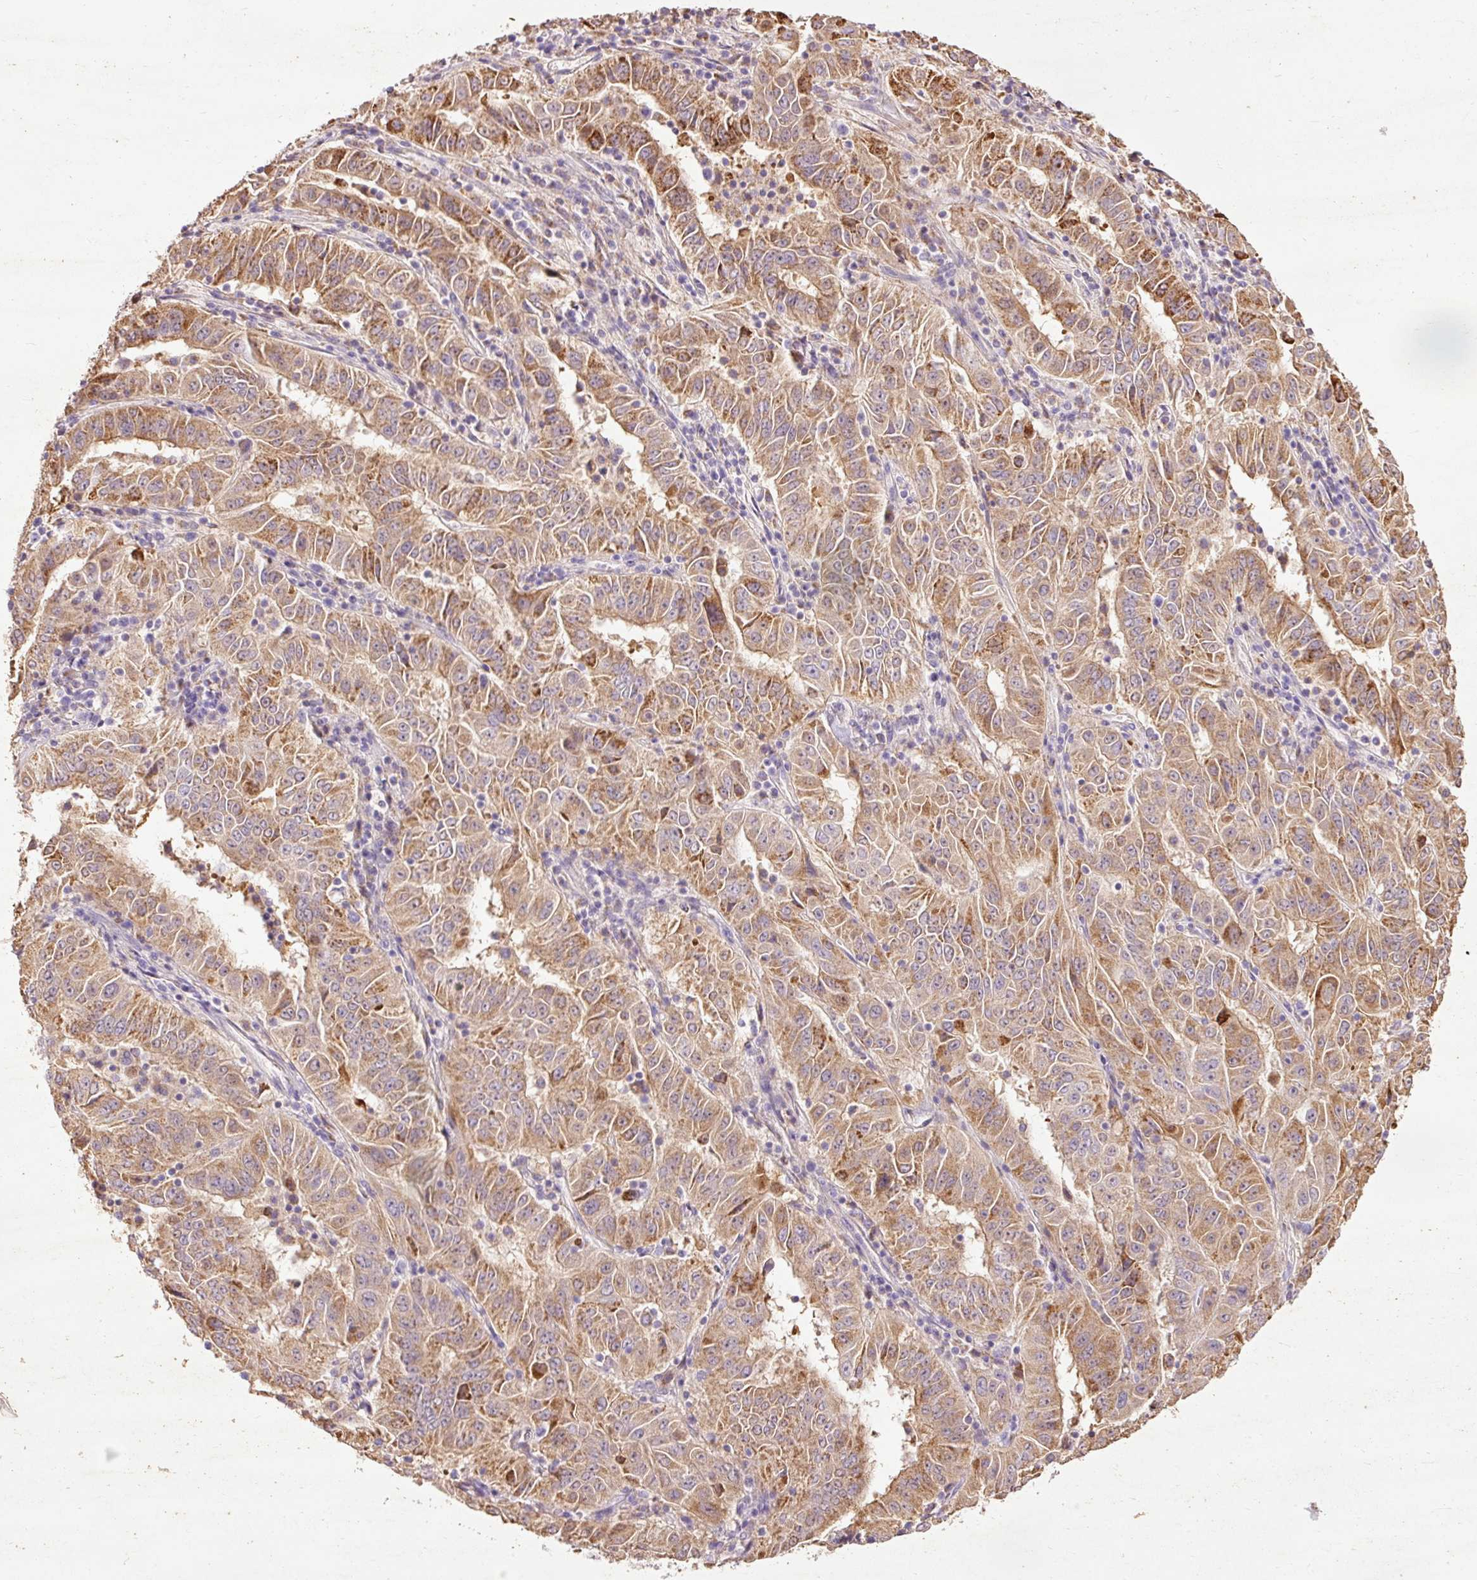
{"staining": {"intensity": "moderate", "quantity": ">75%", "location": "cytoplasmic/membranous"}, "tissue": "pancreatic cancer", "cell_type": "Tumor cells", "image_type": "cancer", "snomed": [{"axis": "morphology", "description": "Adenocarcinoma, NOS"}, {"axis": "topography", "description": "Pancreas"}], "caption": "An image of human pancreatic adenocarcinoma stained for a protein reveals moderate cytoplasmic/membranous brown staining in tumor cells. Nuclei are stained in blue.", "gene": "PRDX5", "patient": {"sex": "male", "age": 63}}